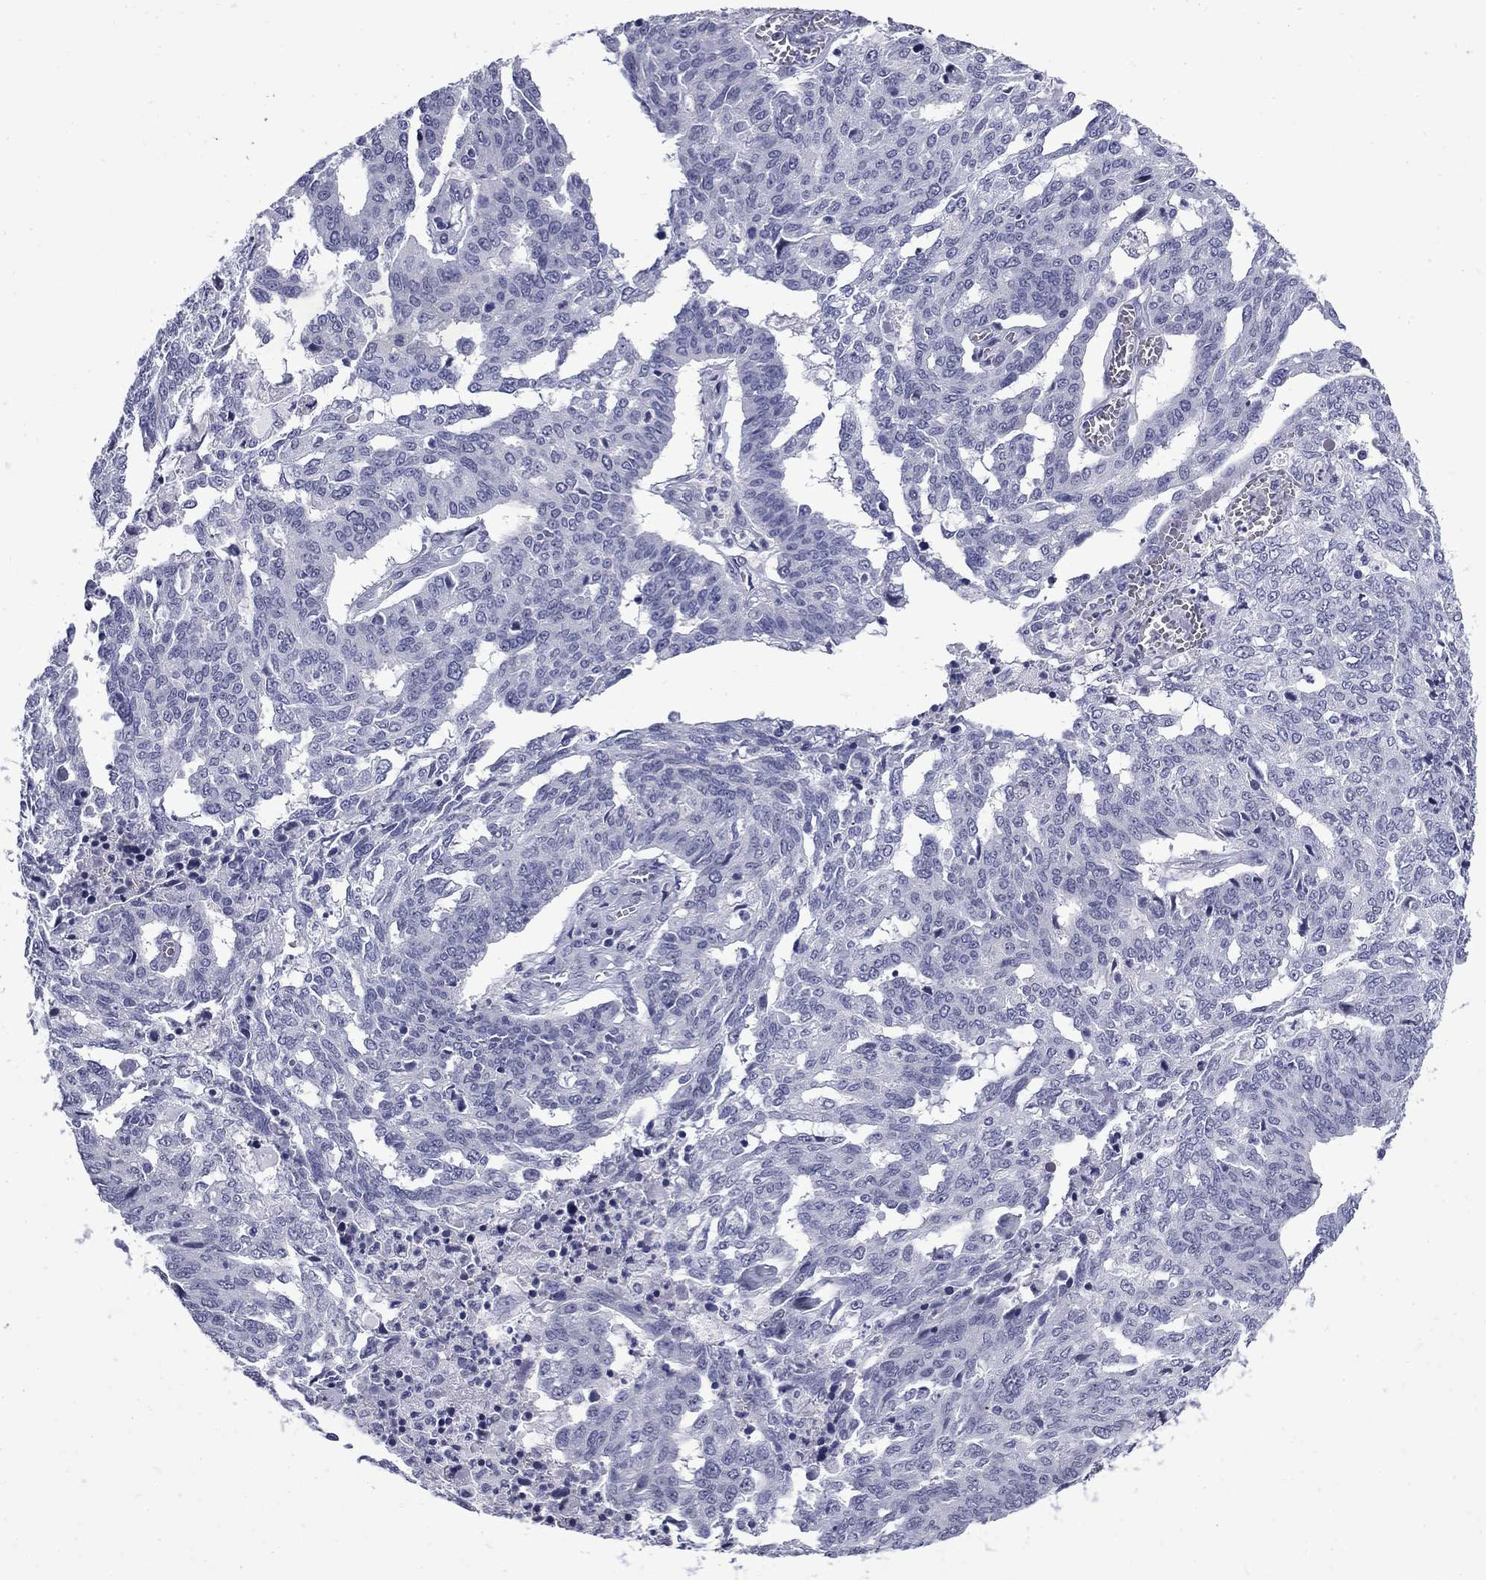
{"staining": {"intensity": "negative", "quantity": "none", "location": "none"}, "tissue": "ovarian cancer", "cell_type": "Tumor cells", "image_type": "cancer", "snomed": [{"axis": "morphology", "description": "Cystadenocarcinoma, serous, NOS"}, {"axis": "topography", "description": "Ovary"}], "caption": "Tumor cells are negative for protein expression in human ovarian cancer (serous cystadenocarcinoma). (DAB (3,3'-diaminobenzidine) immunohistochemistry visualized using brightfield microscopy, high magnification).", "gene": "MGARP", "patient": {"sex": "female", "age": 67}}